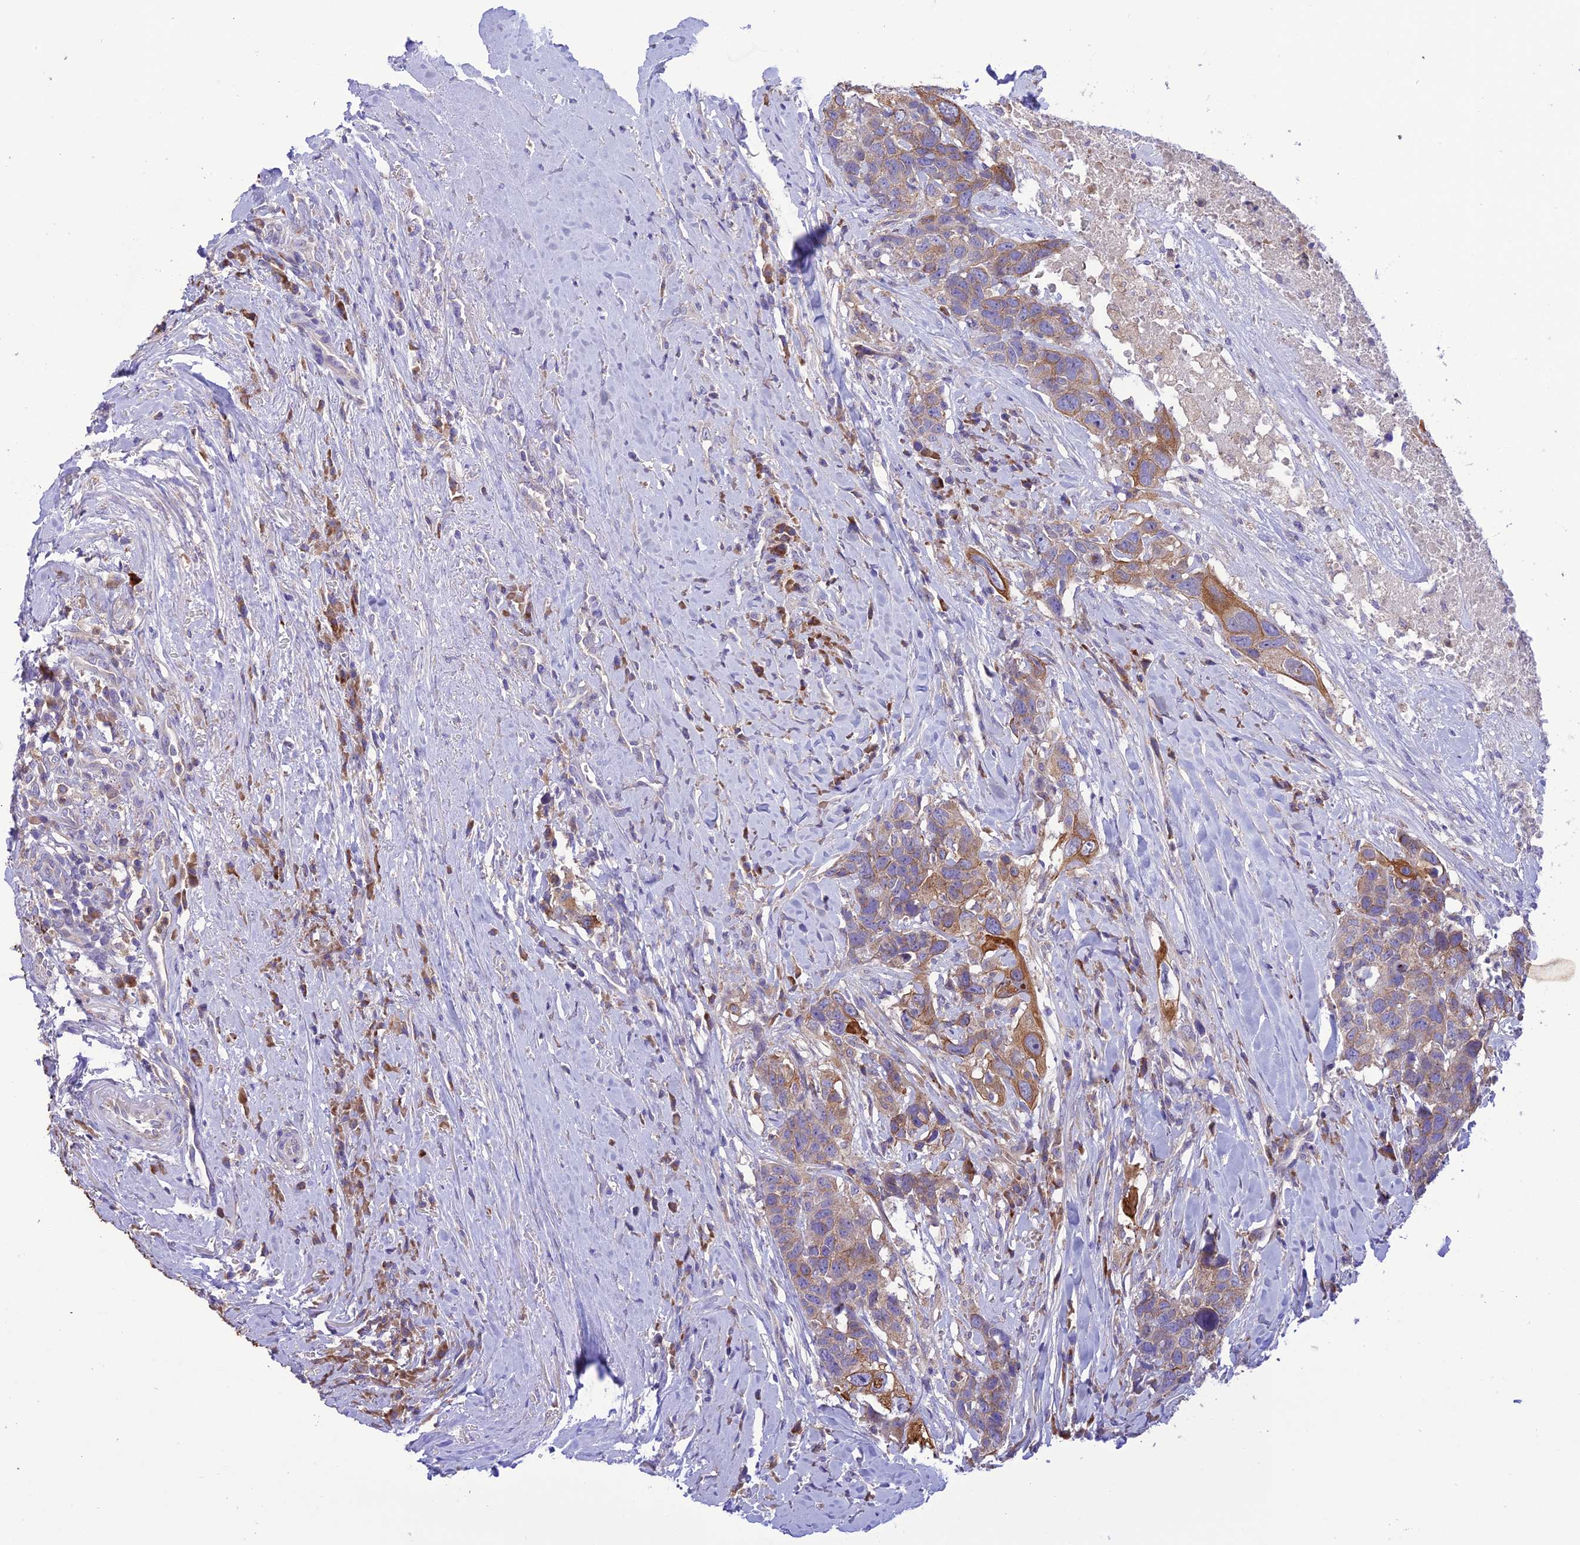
{"staining": {"intensity": "moderate", "quantity": "25%-75%", "location": "cytoplasmic/membranous"}, "tissue": "head and neck cancer", "cell_type": "Tumor cells", "image_type": "cancer", "snomed": [{"axis": "morphology", "description": "Squamous cell carcinoma, NOS"}, {"axis": "topography", "description": "Head-Neck"}], "caption": "A high-resolution histopathology image shows immunohistochemistry (IHC) staining of squamous cell carcinoma (head and neck), which shows moderate cytoplasmic/membranous expression in approximately 25%-75% of tumor cells. (DAB = brown stain, brightfield microscopy at high magnification).", "gene": "JMY", "patient": {"sex": "male", "age": 66}}